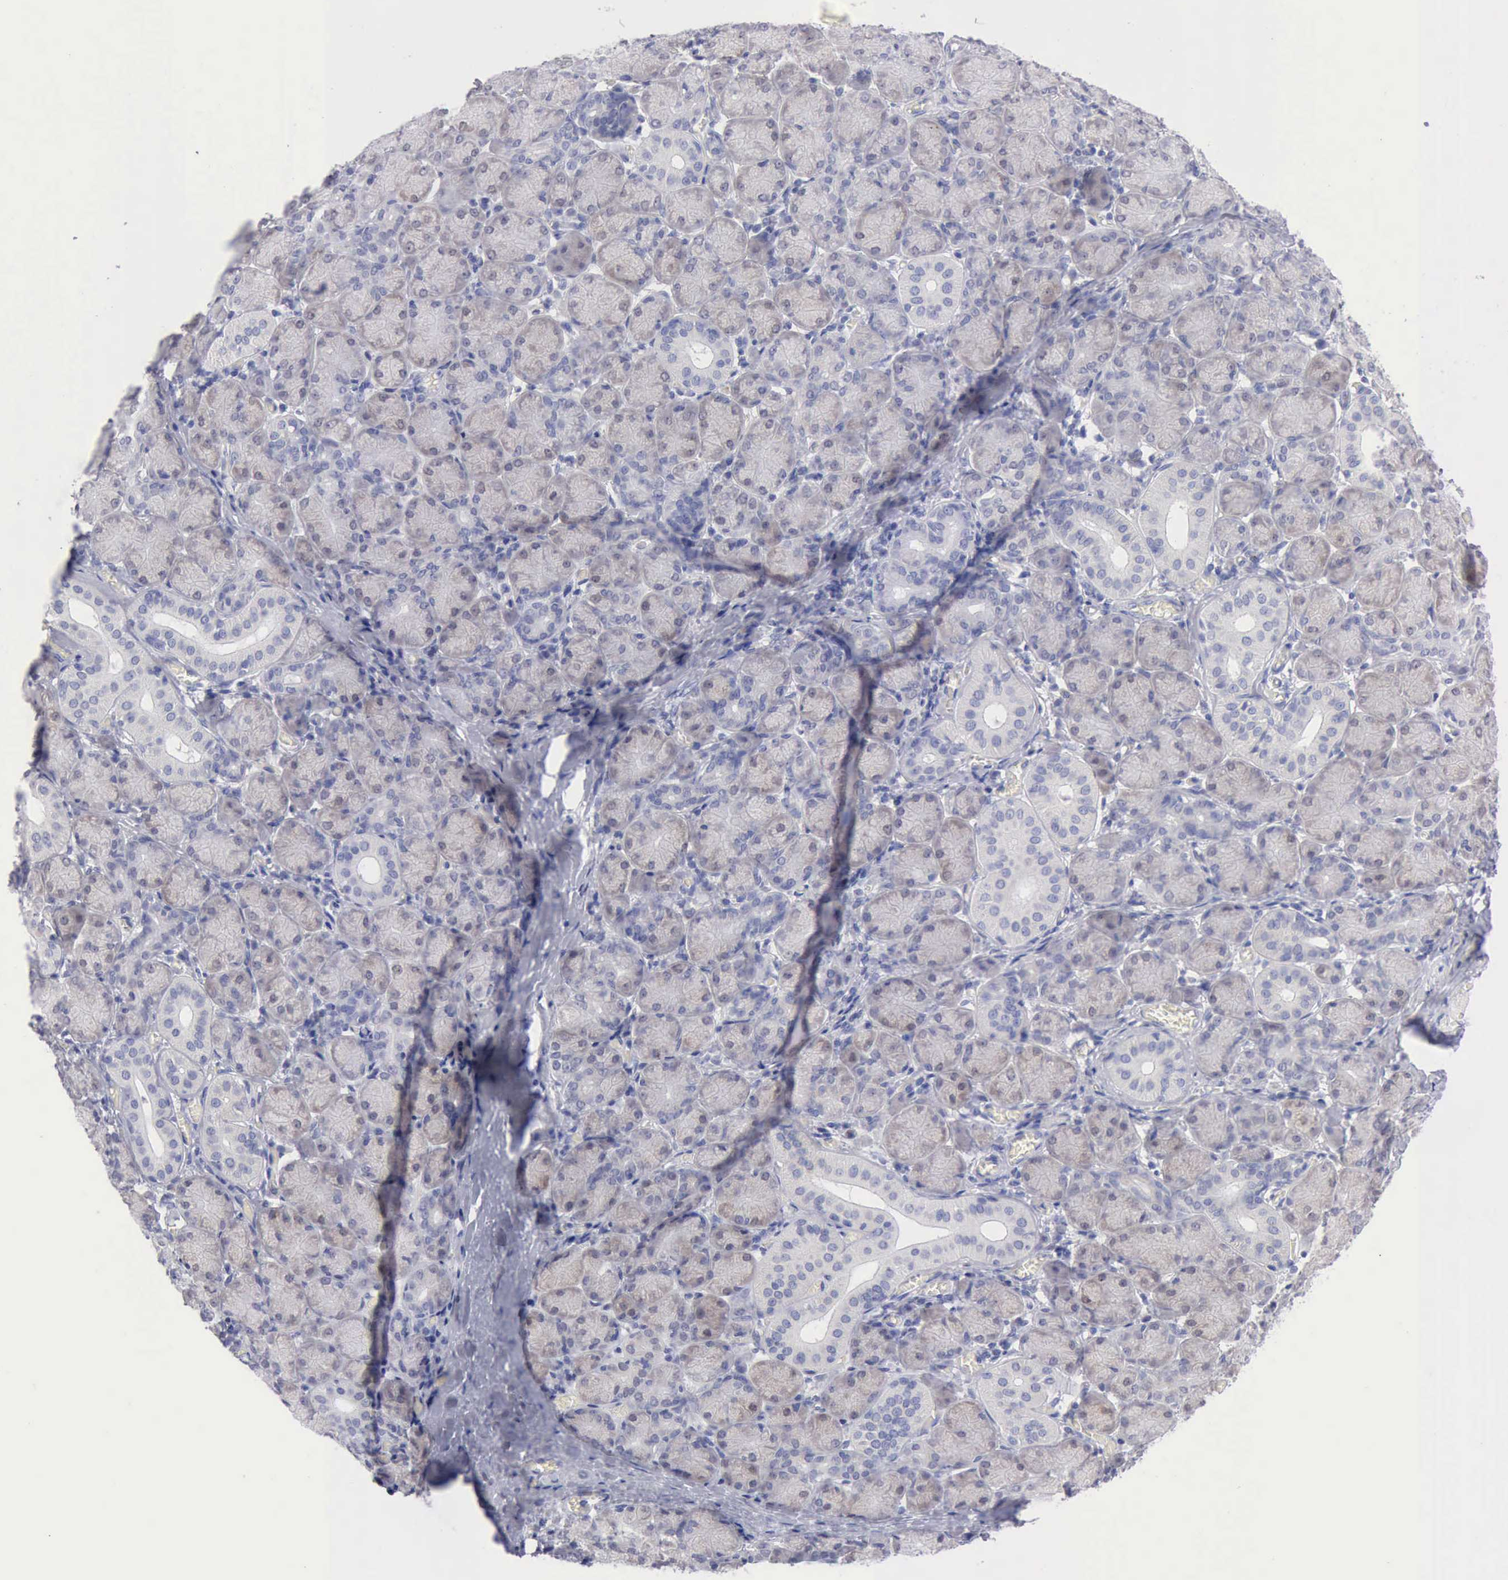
{"staining": {"intensity": "weak", "quantity": "25%-75%", "location": "cytoplasmic/membranous"}, "tissue": "salivary gland", "cell_type": "Glandular cells", "image_type": "normal", "snomed": [{"axis": "morphology", "description": "Normal tissue, NOS"}, {"axis": "topography", "description": "Salivary gland"}], "caption": "Salivary gland stained with immunohistochemistry (IHC) displays weak cytoplasmic/membranous staining in about 25%-75% of glandular cells.", "gene": "ANGEL1", "patient": {"sex": "female", "age": 24}}